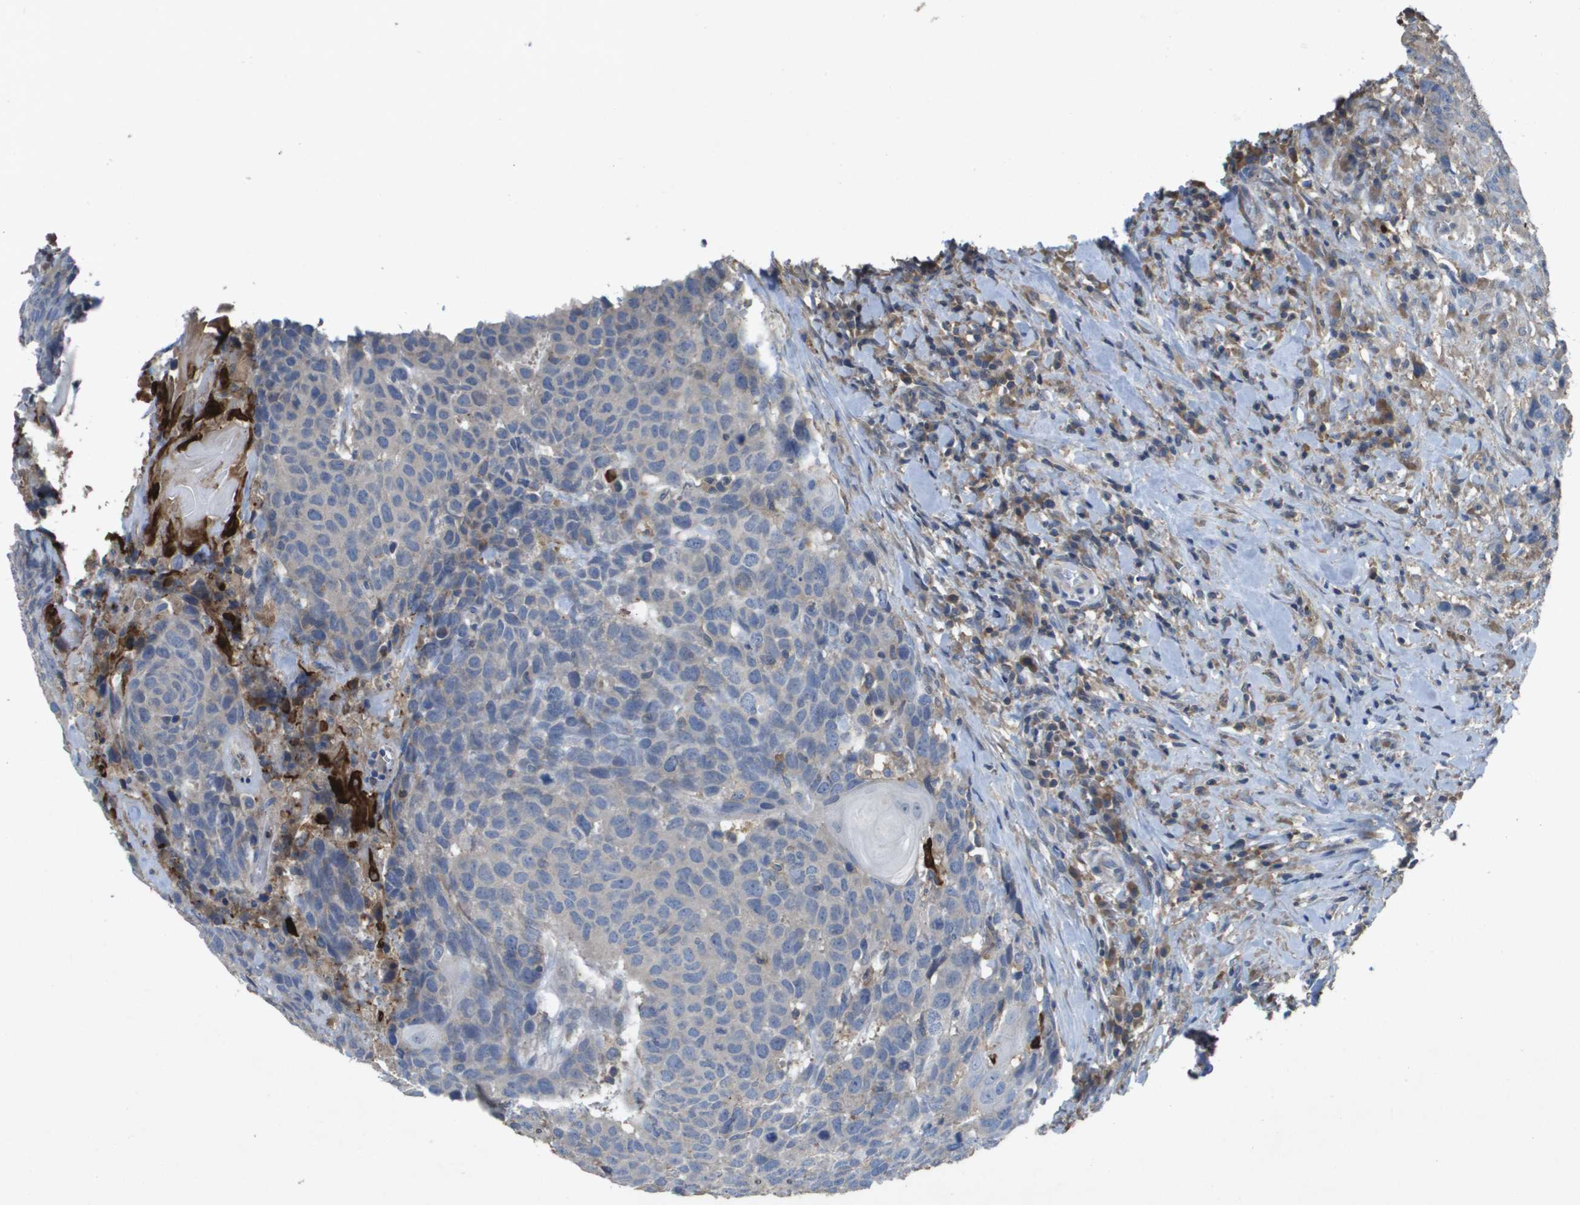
{"staining": {"intensity": "negative", "quantity": "none", "location": "none"}, "tissue": "head and neck cancer", "cell_type": "Tumor cells", "image_type": "cancer", "snomed": [{"axis": "morphology", "description": "Squamous cell carcinoma, NOS"}, {"axis": "topography", "description": "Head-Neck"}], "caption": "Immunohistochemistry image of squamous cell carcinoma (head and neck) stained for a protein (brown), which demonstrates no staining in tumor cells.", "gene": "CLCA4", "patient": {"sex": "male", "age": 66}}